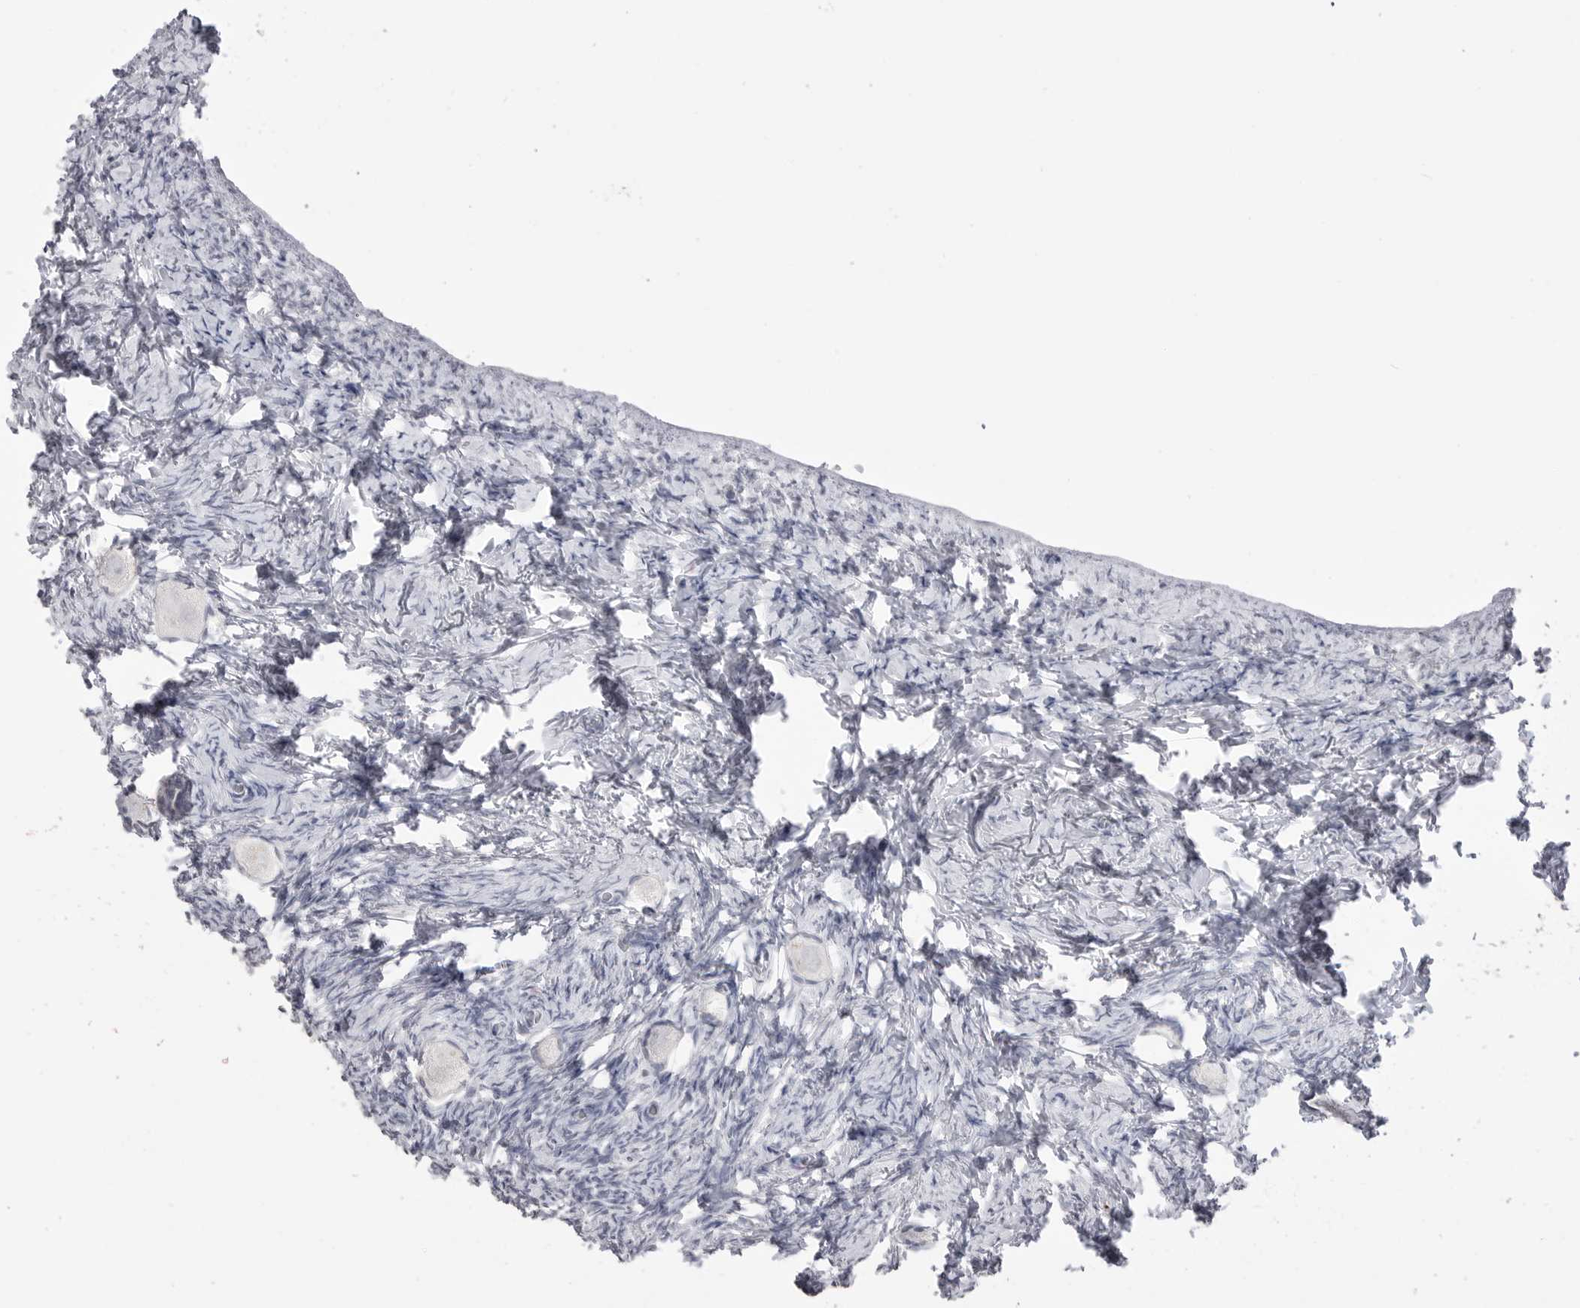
{"staining": {"intensity": "negative", "quantity": "none", "location": "none"}, "tissue": "ovary", "cell_type": "Follicle cells", "image_type": "normal", "snomed": [{"axis": "morphology", "description": "Normal tissue, NOS"}, {"axis": "topography", "description": "Ovary"}], "caption": "IHC micrograph of unremarkable ovary: ovary stained with DAB exhibits no significant protein expression in follicle cells. Brightfield microscopy of immunohistochemistry (IHC) stained with DAB (3,3'-diaminobenzidine) (brown) and hematoxylin (blue), captured at high magnification.", "gene": "ICAM5", "patient": {"sex": "female", "age": 27}}